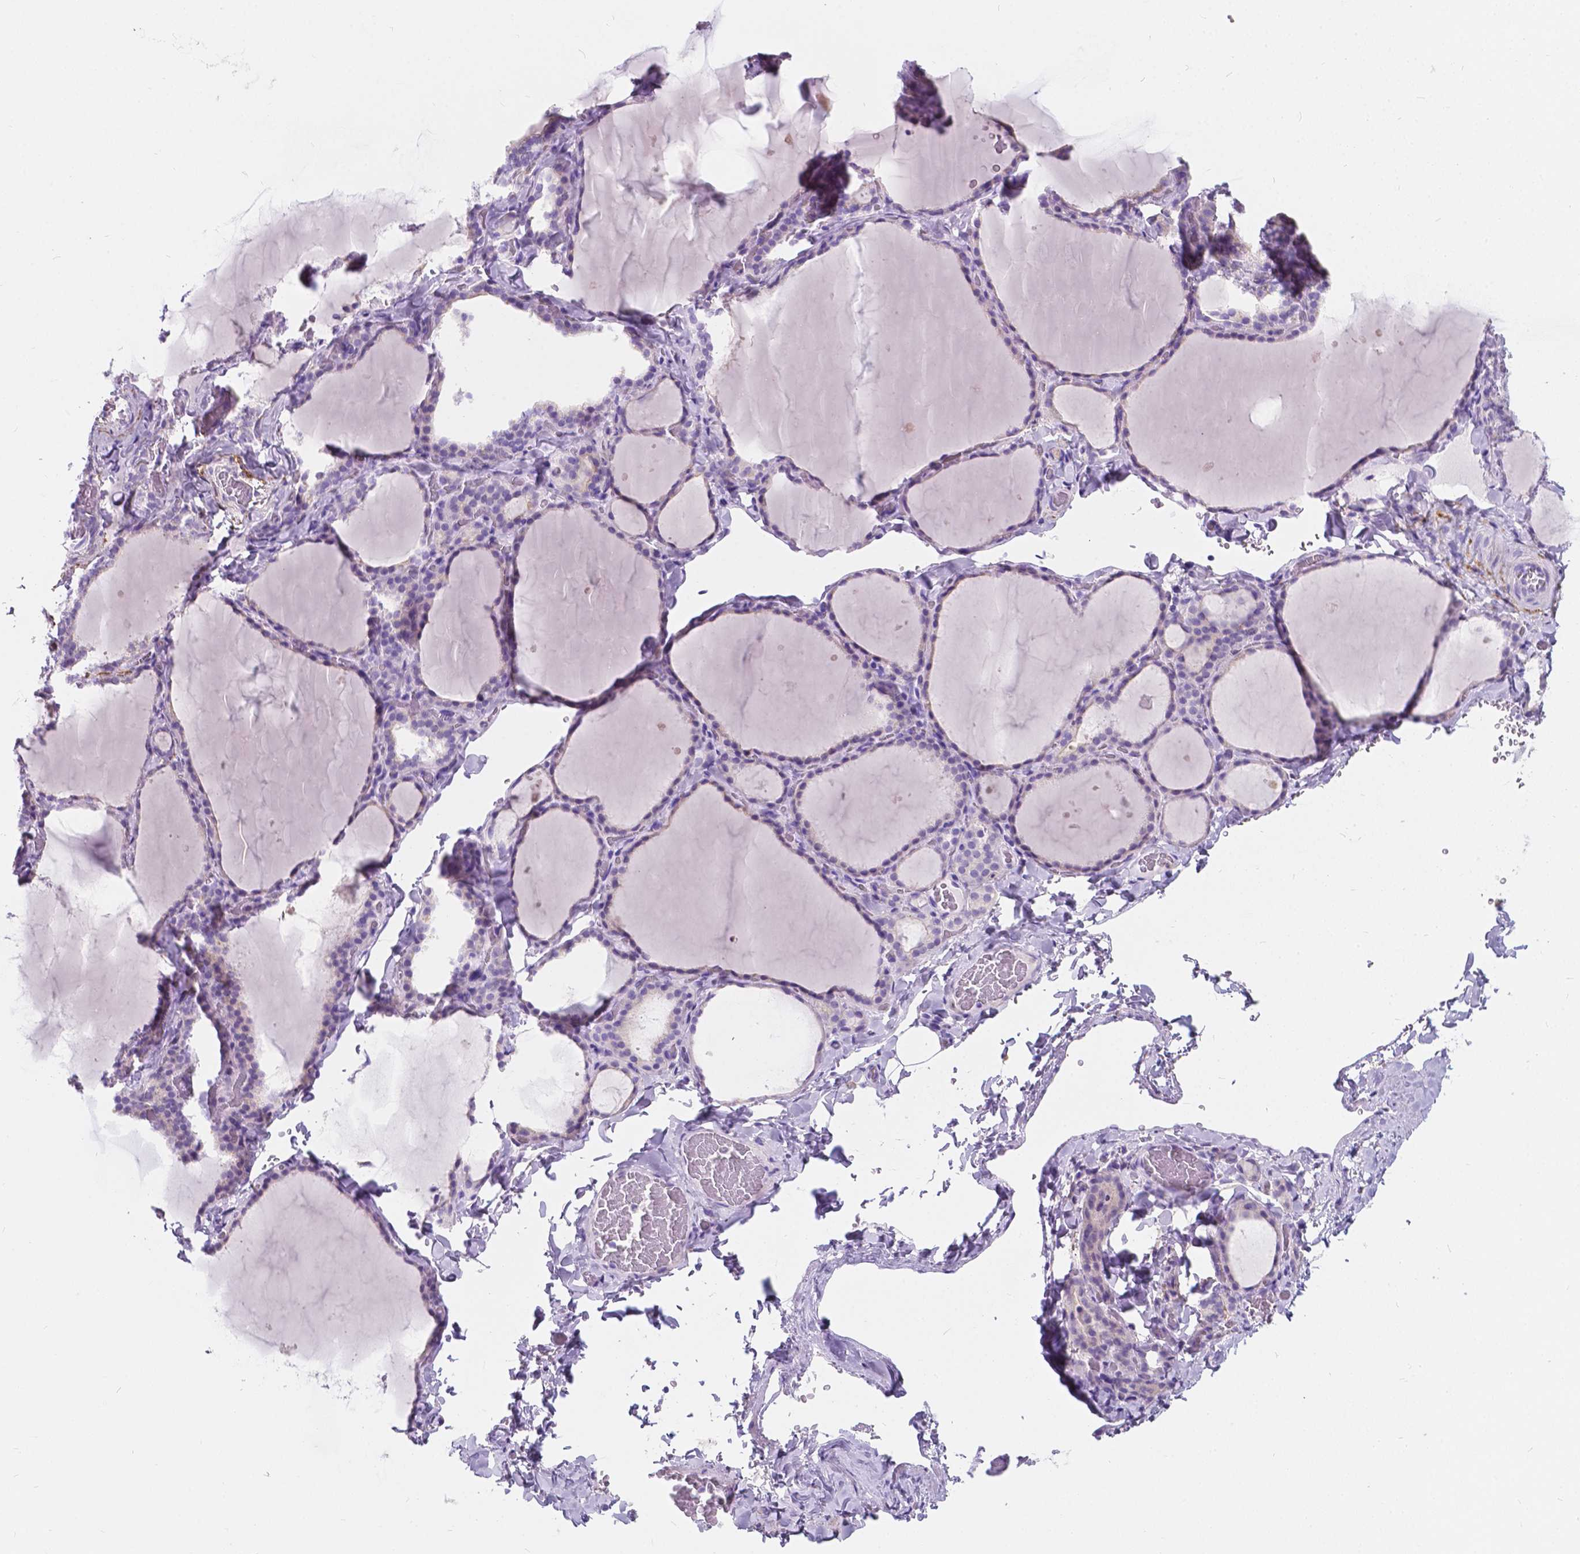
{"staining": {"intensity": "weak", "quantity": "<25%", "location": "cytoplasmic/membranous"}, "tissue": "thyroid gland", "cell_type": "Glandular cells", "image_type": "normal", "snomed": [{"axis": "morphology", "description": "Normal tissue, NOS"}, {"axis": "topography", "description": "Thyroid gland"}], "caption": "Photomicrograph shows no significant protein positivity in glandular cells of benign thyroid gland. The staining was performed using DAB (3,3'-diaminobenzidine) to visualize the protein expression in brown, while the nuclei were stained in blue with hematoxylin (Magnification: 20x).", "gene": "GNAO1", "patient": {"sex": "female", "age": 22}}